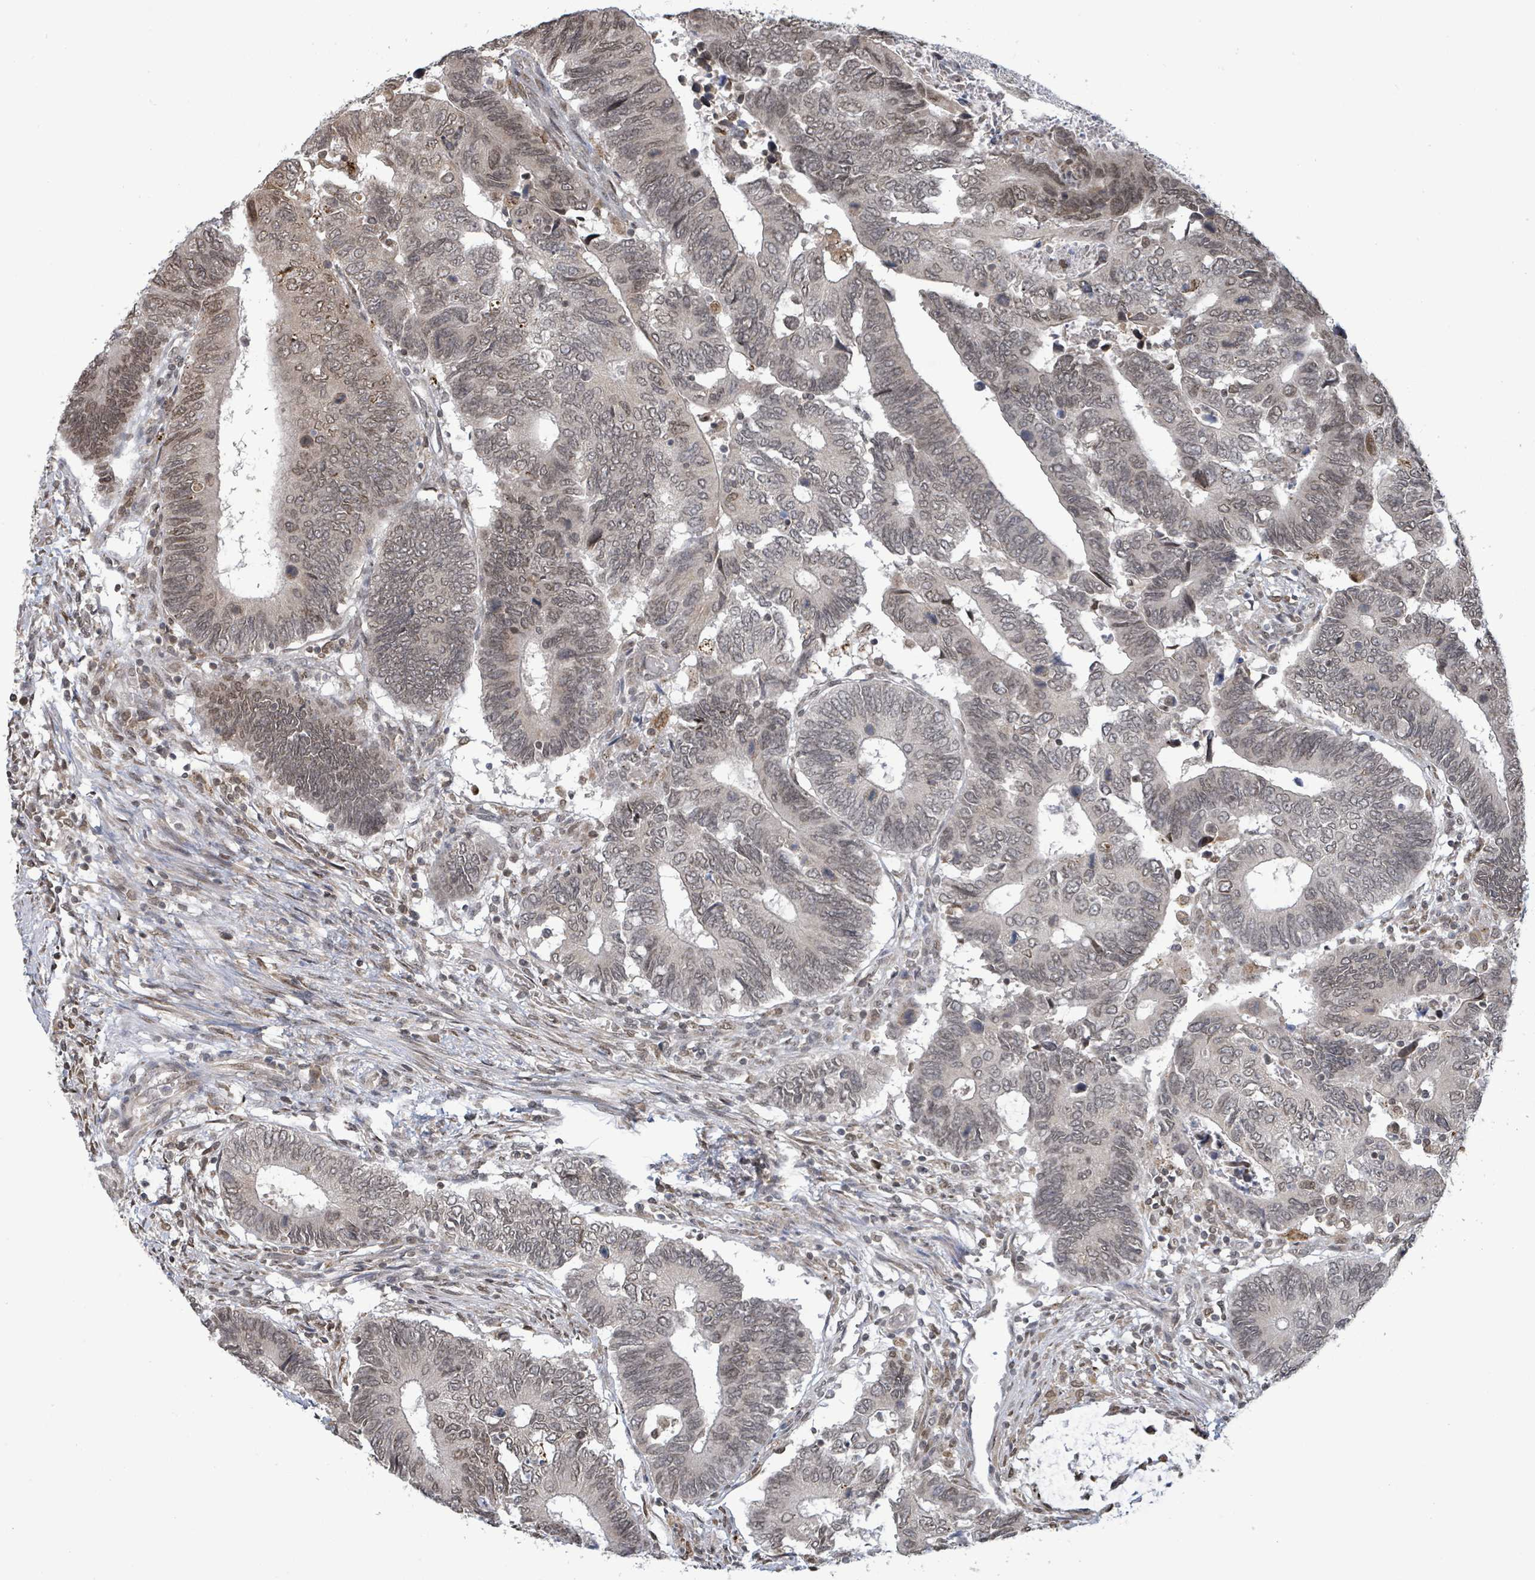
{"staining": {"intensity": "weak", "quantity": ">75%", "location": "nuclear"}, "tissue": "colorectal cancer", "cell_type": "Tumor cells", "image_type": "cancer", "snomed": [{"axis": "morphology", "description": "Adenocarcinoma, NOS"}, {"axis": "topography", "description": "Colon"}], "caption": "Immunohistochemical staining of human colorectal adenocarcinoma shows weak nuclear protein expression in approximately >75% of tumor cells.", "gene": "SBF2", "patient": {"sex": "male", "age": 87}}